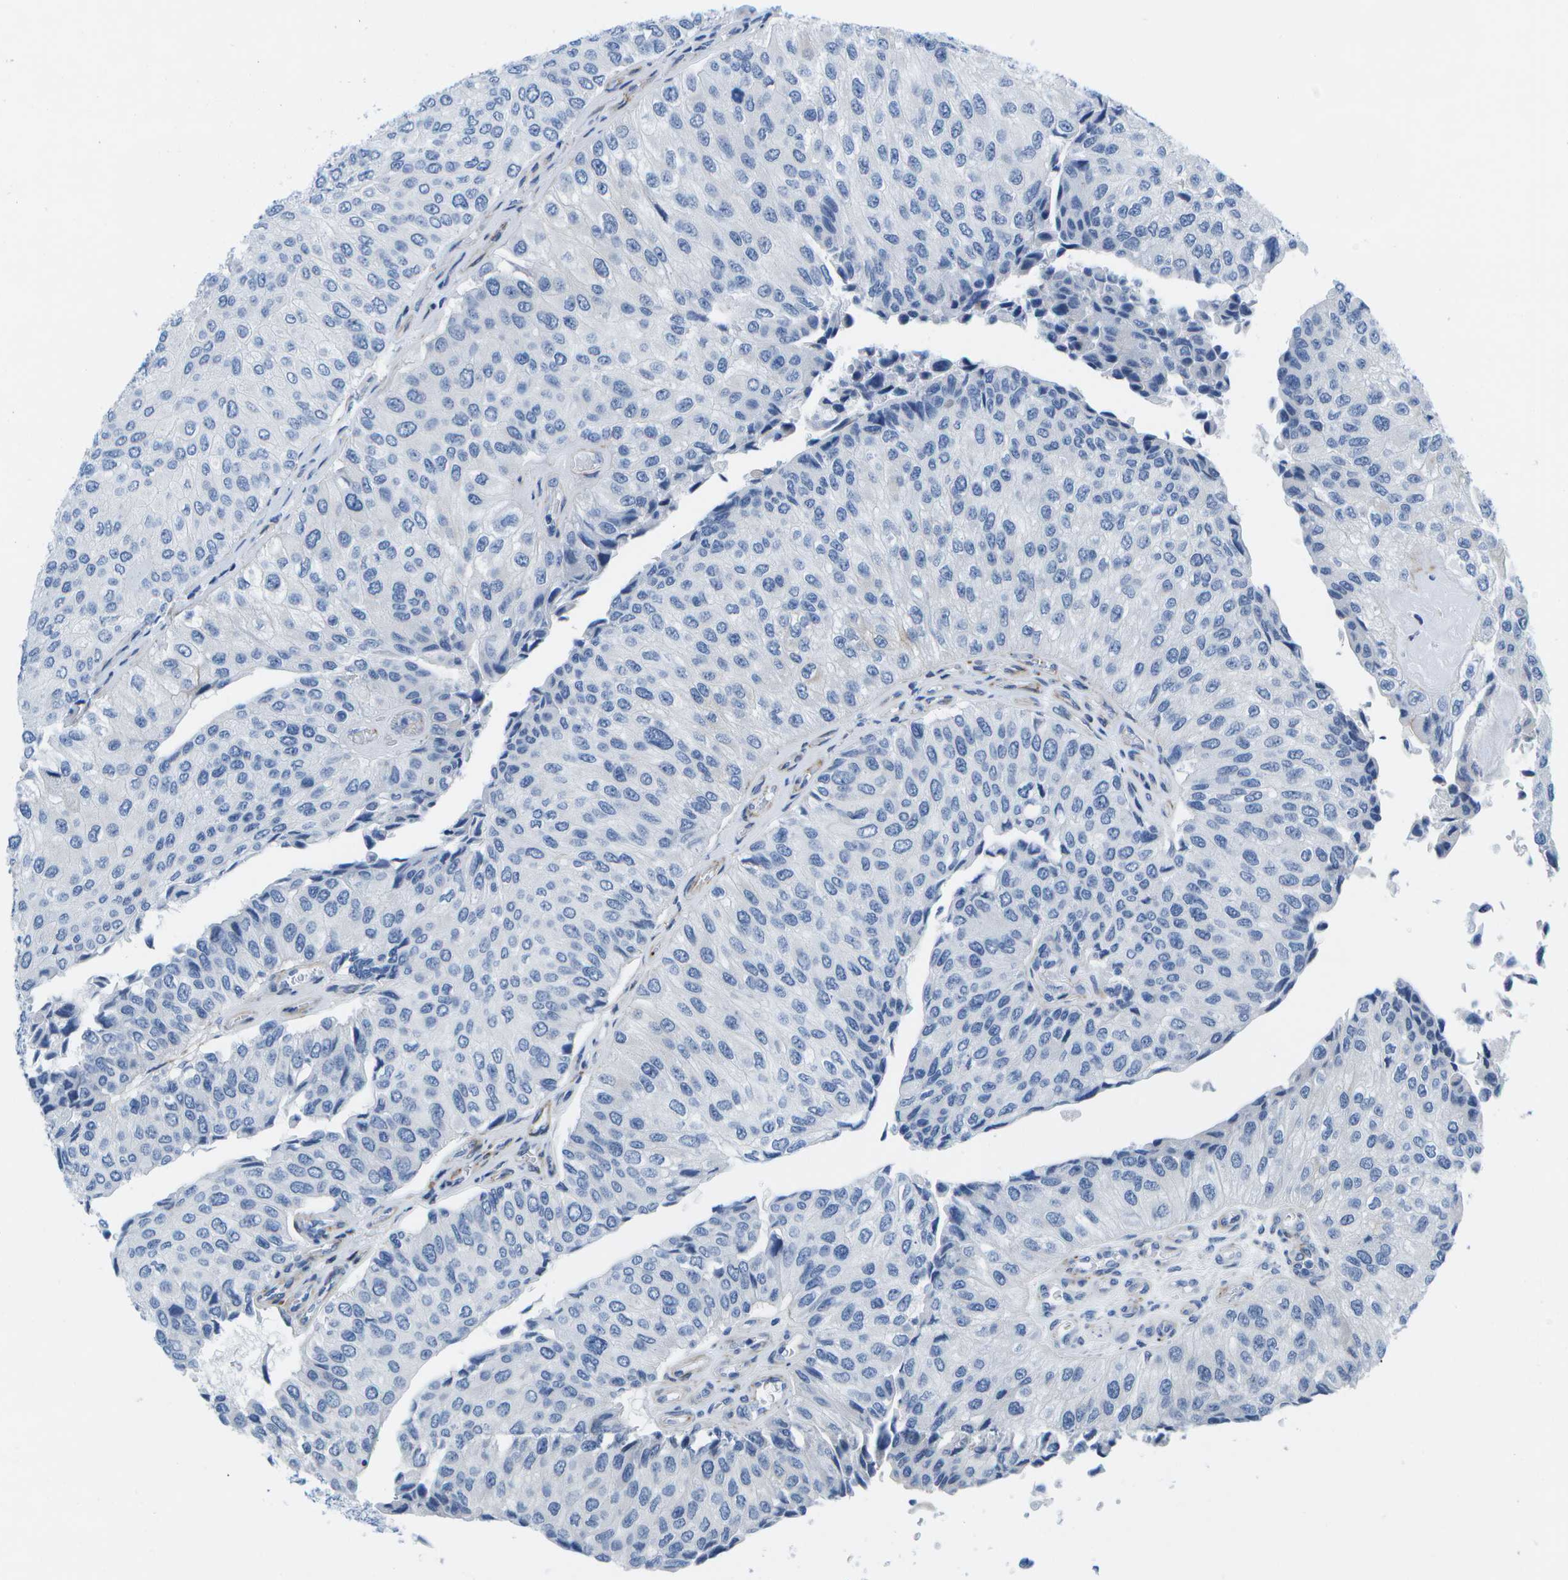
{"staining": {"intensity": "negative", "quantity": "none", "location": "none"}, "tissue": "urothelial cancer", "cell_type": "Tumor cells", "image_type": "cancer", "snomed": [{"axis": "morphology", "description": "Urothelial carcinoma, High grade"}, {"axis": "topography", "description": "Kidney"}, {"axis": "topography", "description": "Urinary bladder"}], "caption": "Tumor cells are negative for protein expression in human urothelial cancer. (Stains: DAB (3,3'-diaminobenzidine) IHC with hematoxylin counter stain, Microscopy: brightfield microscopy at high magnification).", "gene": "ADGRG6", "patient": {"sex": "male", "age": 77}}